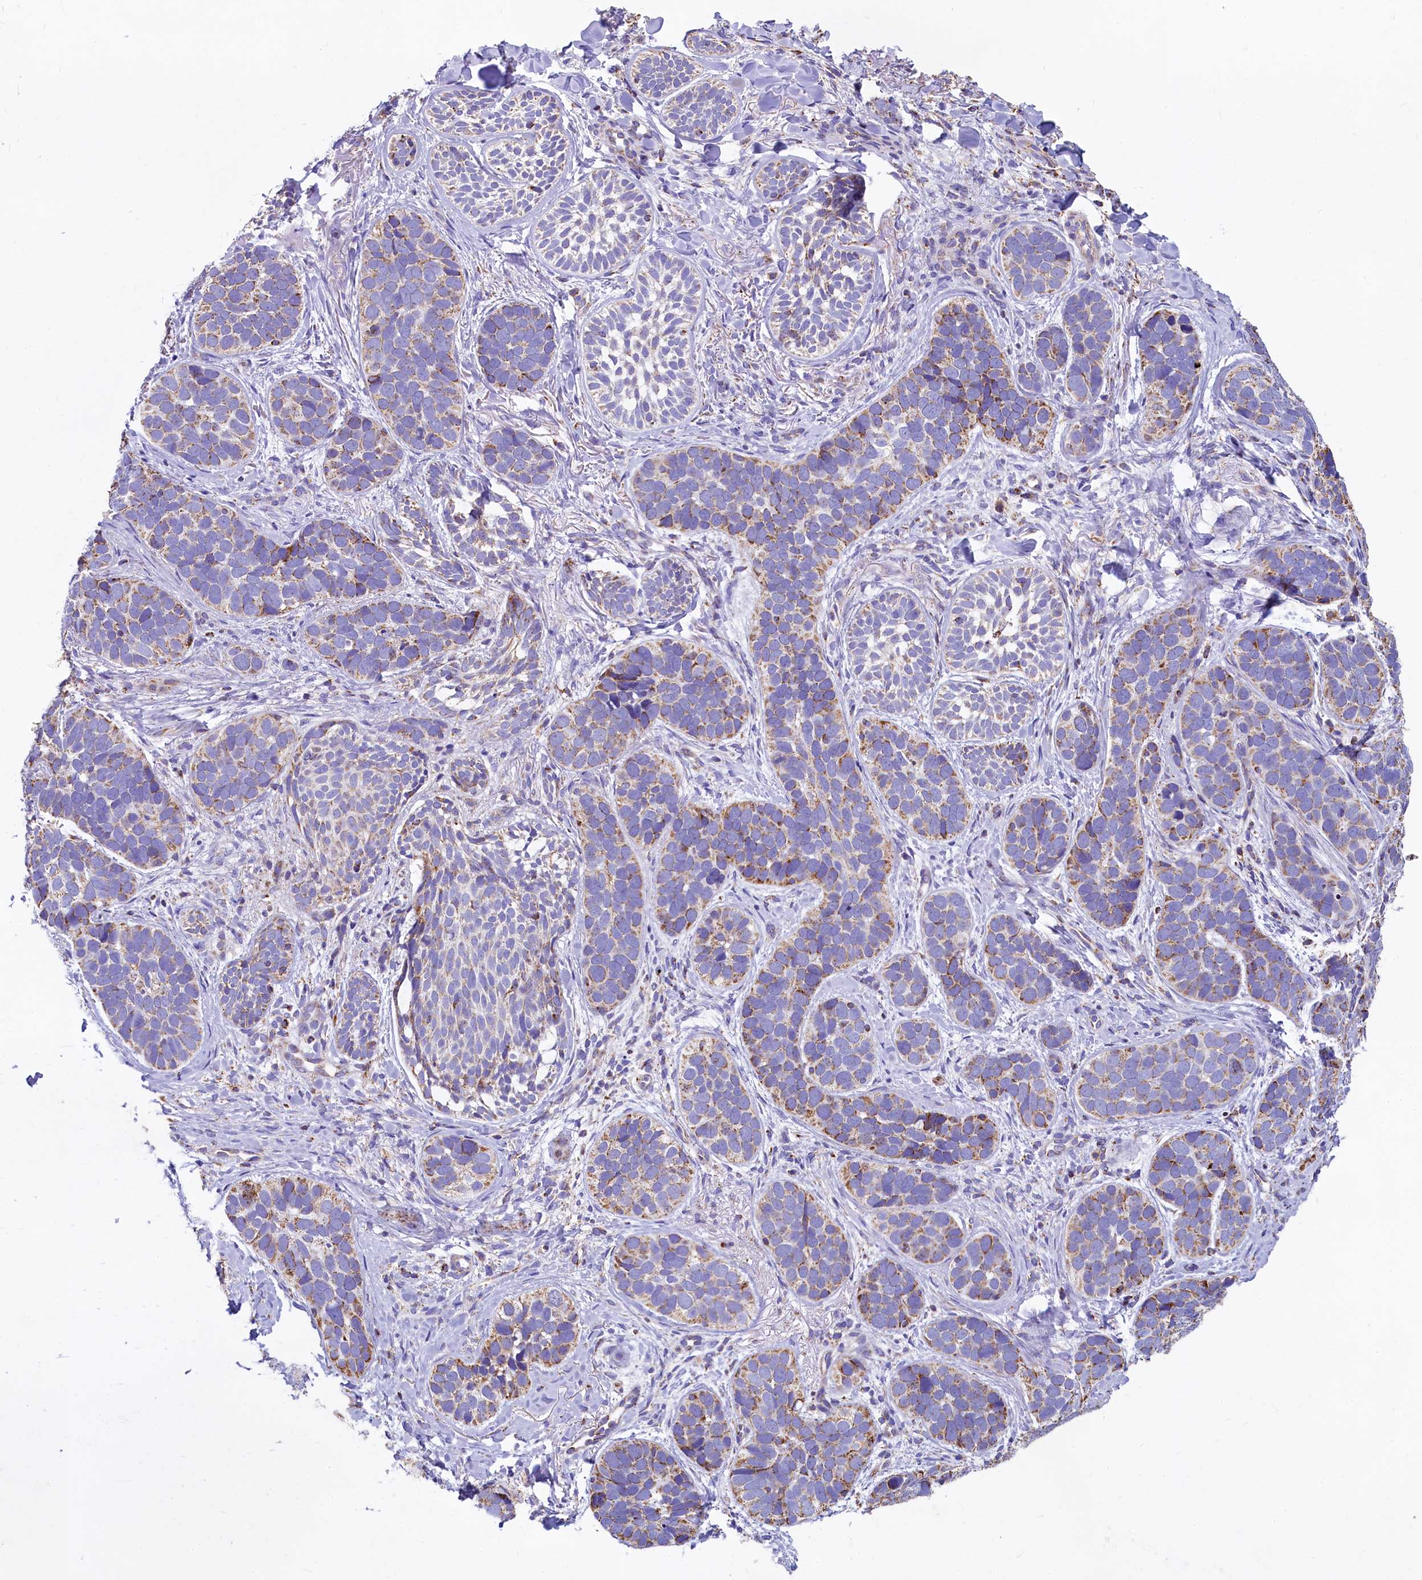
{"staining": {"intensity": "moderate", "quantity": "<25%", "location": "cytoplasmic/membranous"}, "tissue": "skin cancer", "cell_type": "Tumor cells", "image_type": "cancer", "snomed": [{"axis": "morphology", "description": "Basal cell carcinoma"}, {"axis": "topography", "description": "Skin"}], "caption": "Skin basal cell carcinoma was stained to show a protein in brown. There is low levels of moderate cytoplasmic/membranous expression in approximately <25% of tumor cells.", "gene": "IDH3A", "patient": {"sex": "male", "age": 71}}